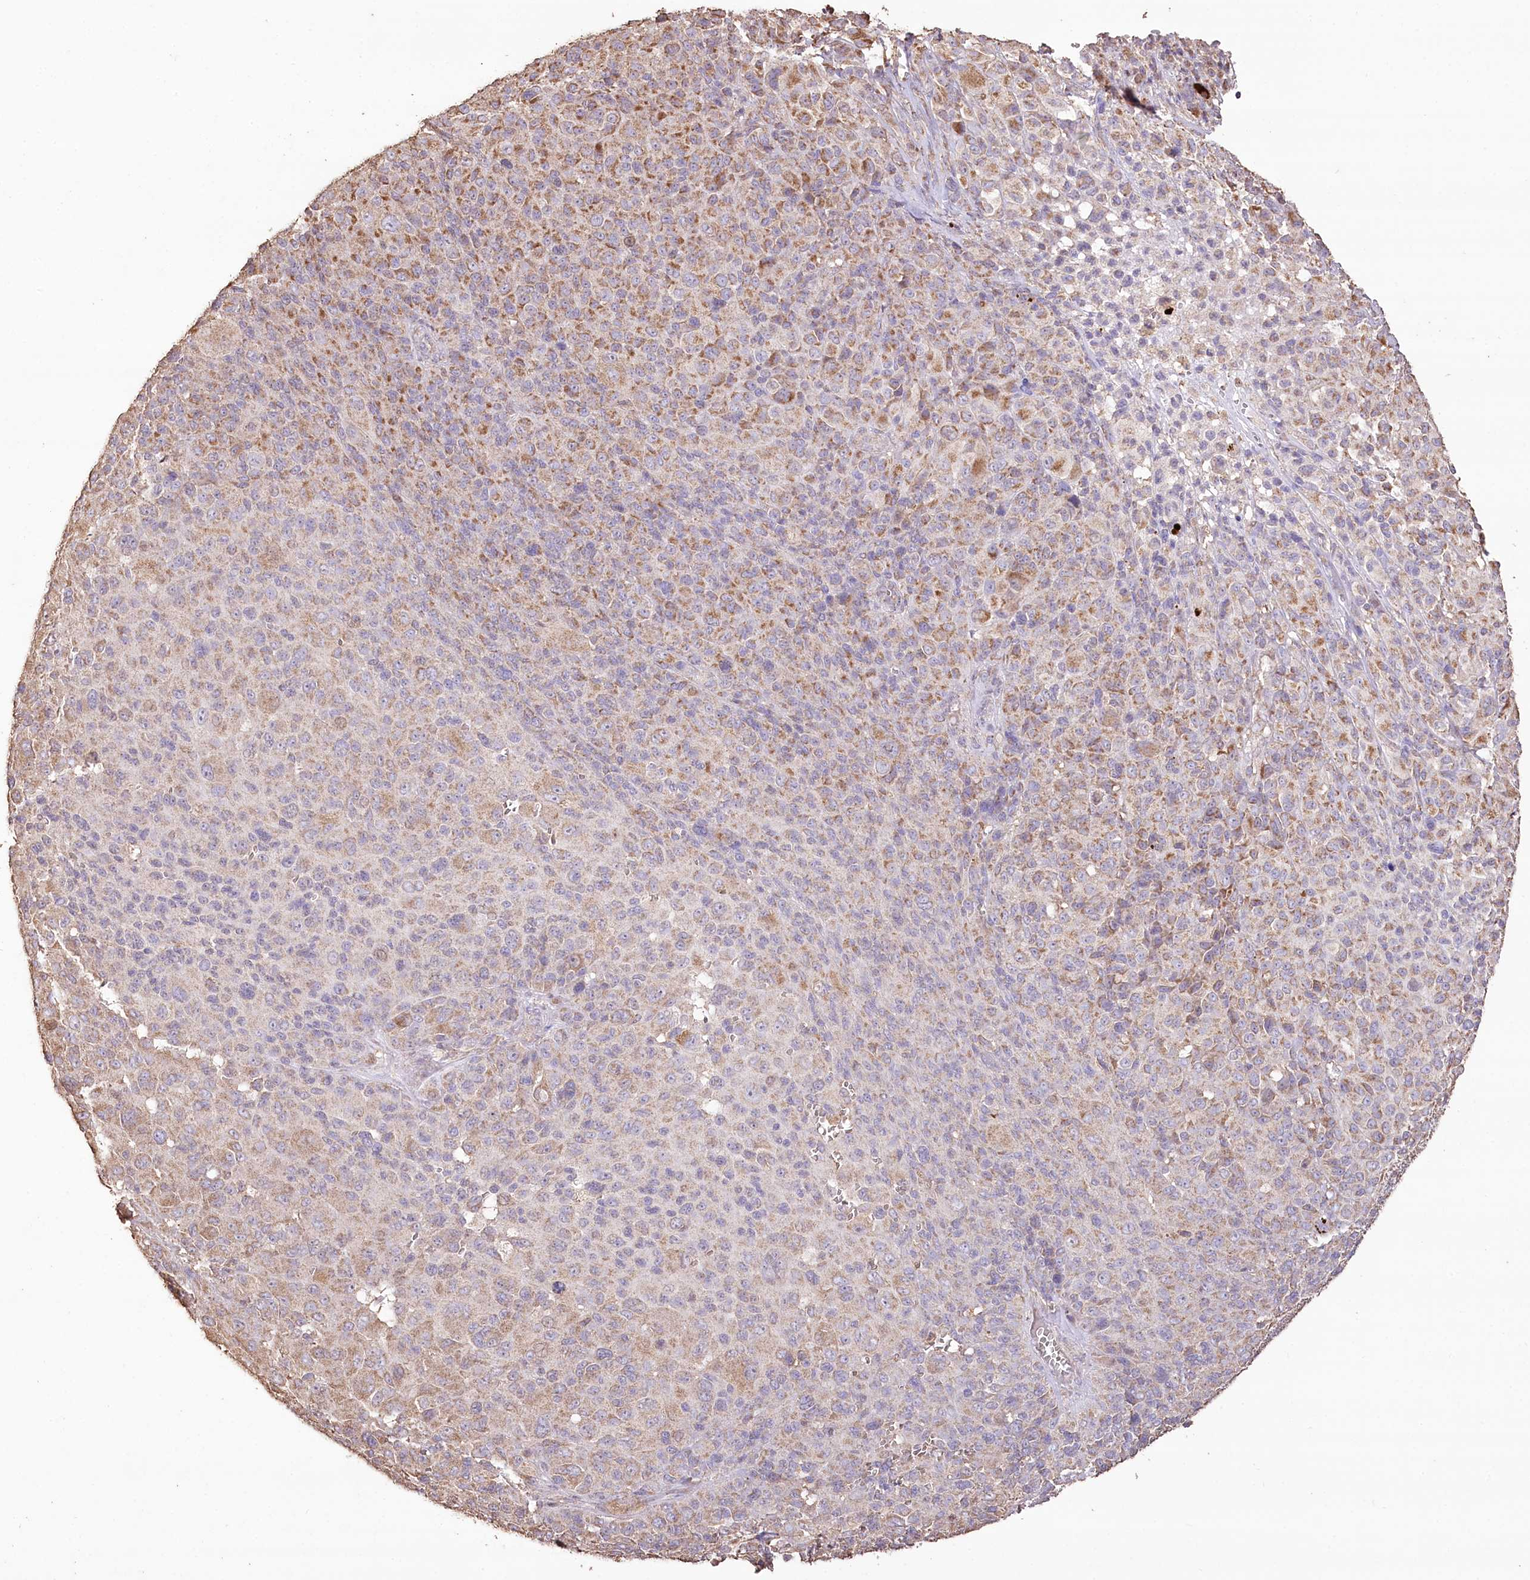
{"staining": {"intensity": "moderate", "quantity": "25%-75%", "location": "cytoplasmic/membranous"}, "tissue": "melanoma", "cell_type": "Tumor cells", "image_type": "cancer", "snomed": [{"axis": "morphology", "description": "Malignant melanoma, NOS"}, {"axis": "topography", "description": "Skin of trunk"}], "caption": "Tumor cells show medium levels of moderate cytoplasmic/membranous staining in approximately 25%-75% of cells in malignant melanoma.", "gene": "IREB2", "patient": {"sex": "male", "age": 71}}